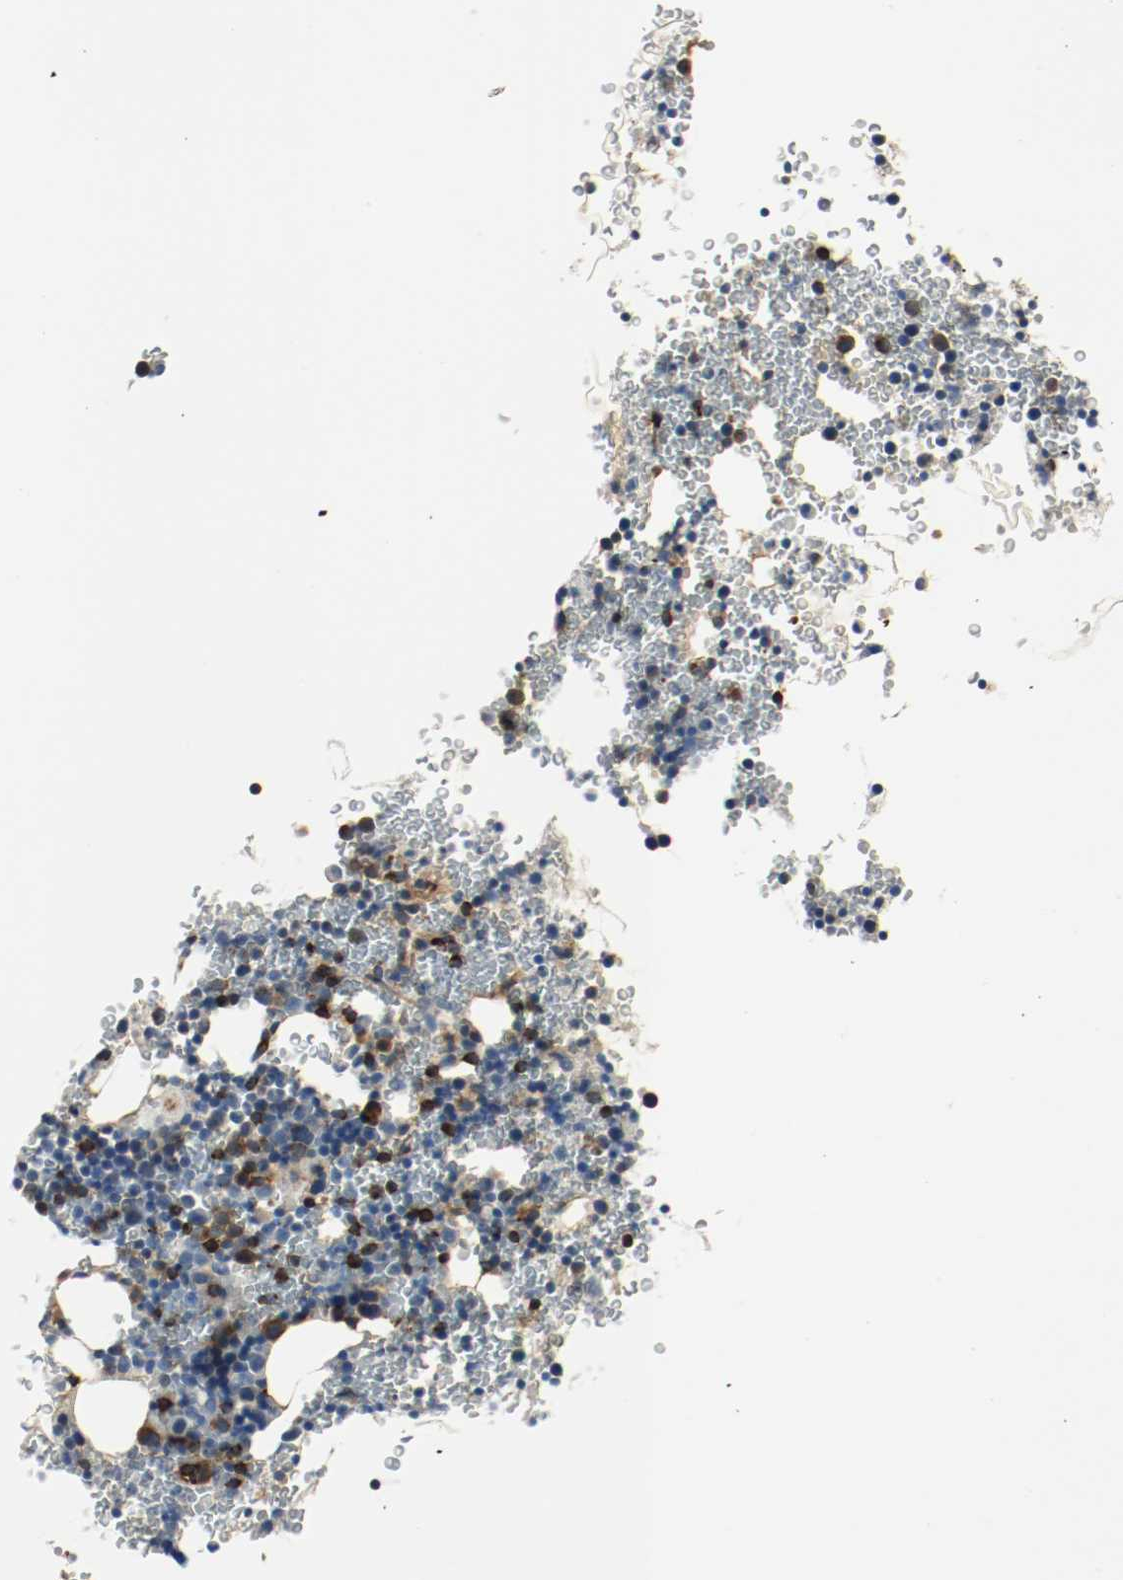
{"staining": {"intensity": "strong", "quantity": "25%-75%", "location": "cytoplasmic/membranous,nuclear"}, "tissue": "bone marrow", "cell_type": "Hematopoietic cells", "image_type": "normal", "snomed": [{"axis": "morphology", "description": "Normal tissue, NOS"}, {"axis": "morphology", "description": "Inflammation, NOS"}, {"axis": "topography", "description": "Bone marrow"}], "caption": "Immunohistochemical staining of benign bone marrow shows strong cytoplasmic/membranous,nuclear protein expression in approximately 25%-75% of hematopoietic cells. (DAB IHC with brightfield microscopy, high magnification).", "gene": "PLCG1", "patient": {"sex": "male", "age": 22}}